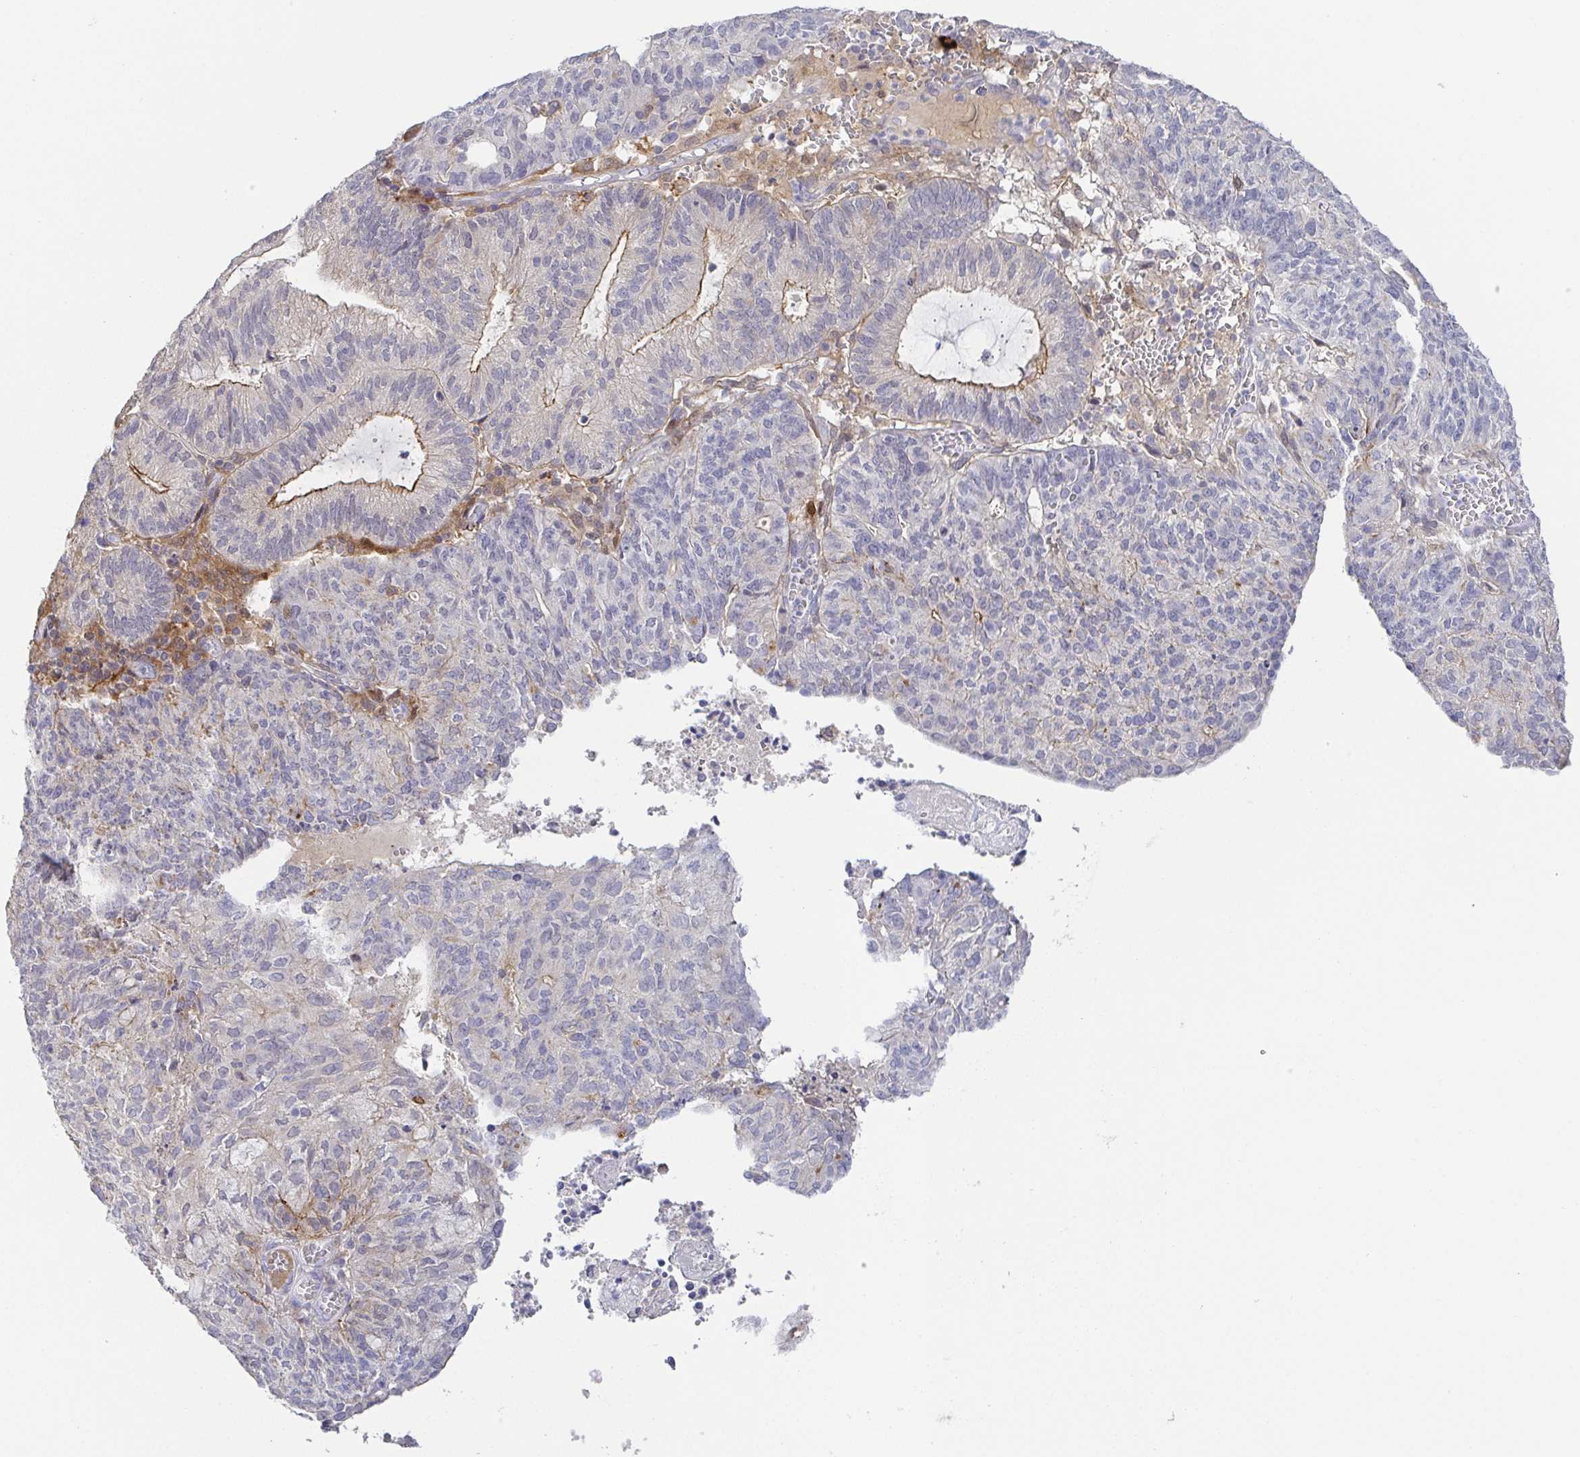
{"staining": {"intensity": "moderate", "quantity": "<25%", "location": "cytoplasmic/membranous"}, "tissue": "endometrial cancer", "cell_type": "Tumor cells", "image_type": "cancer", "snomed": [{"axis": "morphology", "description": "Adenocarcinoma, NOS"}, {"axis": "topography", "description": "Endometrium"}], "caption": "Protein expression analysis of endometrial cancer (adenocarcinoma) exhibits moderate cytoplasmic/membranous expression in about <25% of tumor cells.", "gene": "RNASE7", "patient": {"sex": "female", "age": 82}}